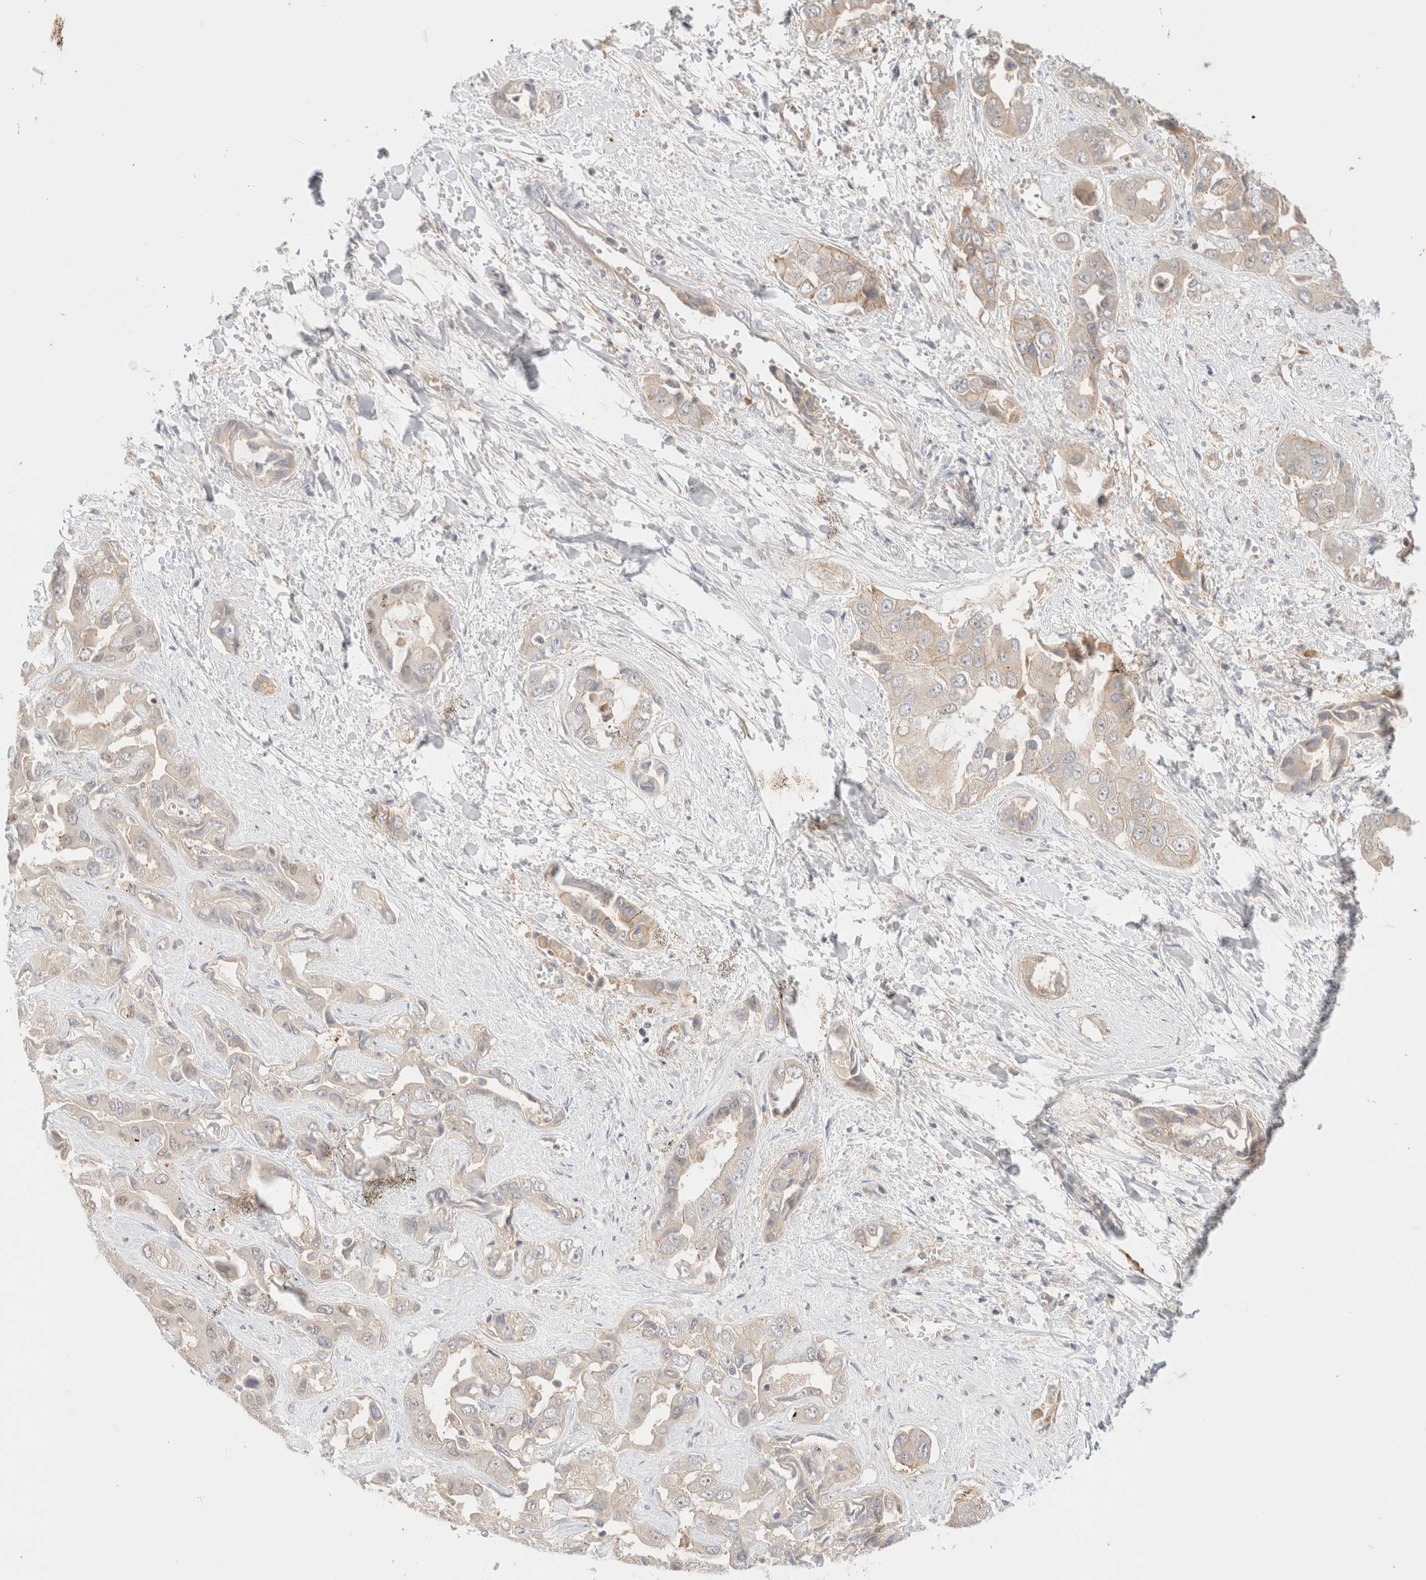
{"staining": {"intensity": "weak", "quantity": "<25%", "location": "cytoplasmic/membranous"}, "tissue": "liver cancer", "cell_type": "Tumor cells", "image_type": "cancer", "snomed": [{"axis": "morphology", "description": "Cholangiocarcinoma"}, {"axis": "topography", "description": "Liver"}], "caption": "Tumor cells show no significant staining in liver cancer (cholangiocarcinoma).", "gene": "MRM3", "patient": {"sex": "female", "age": 52}}